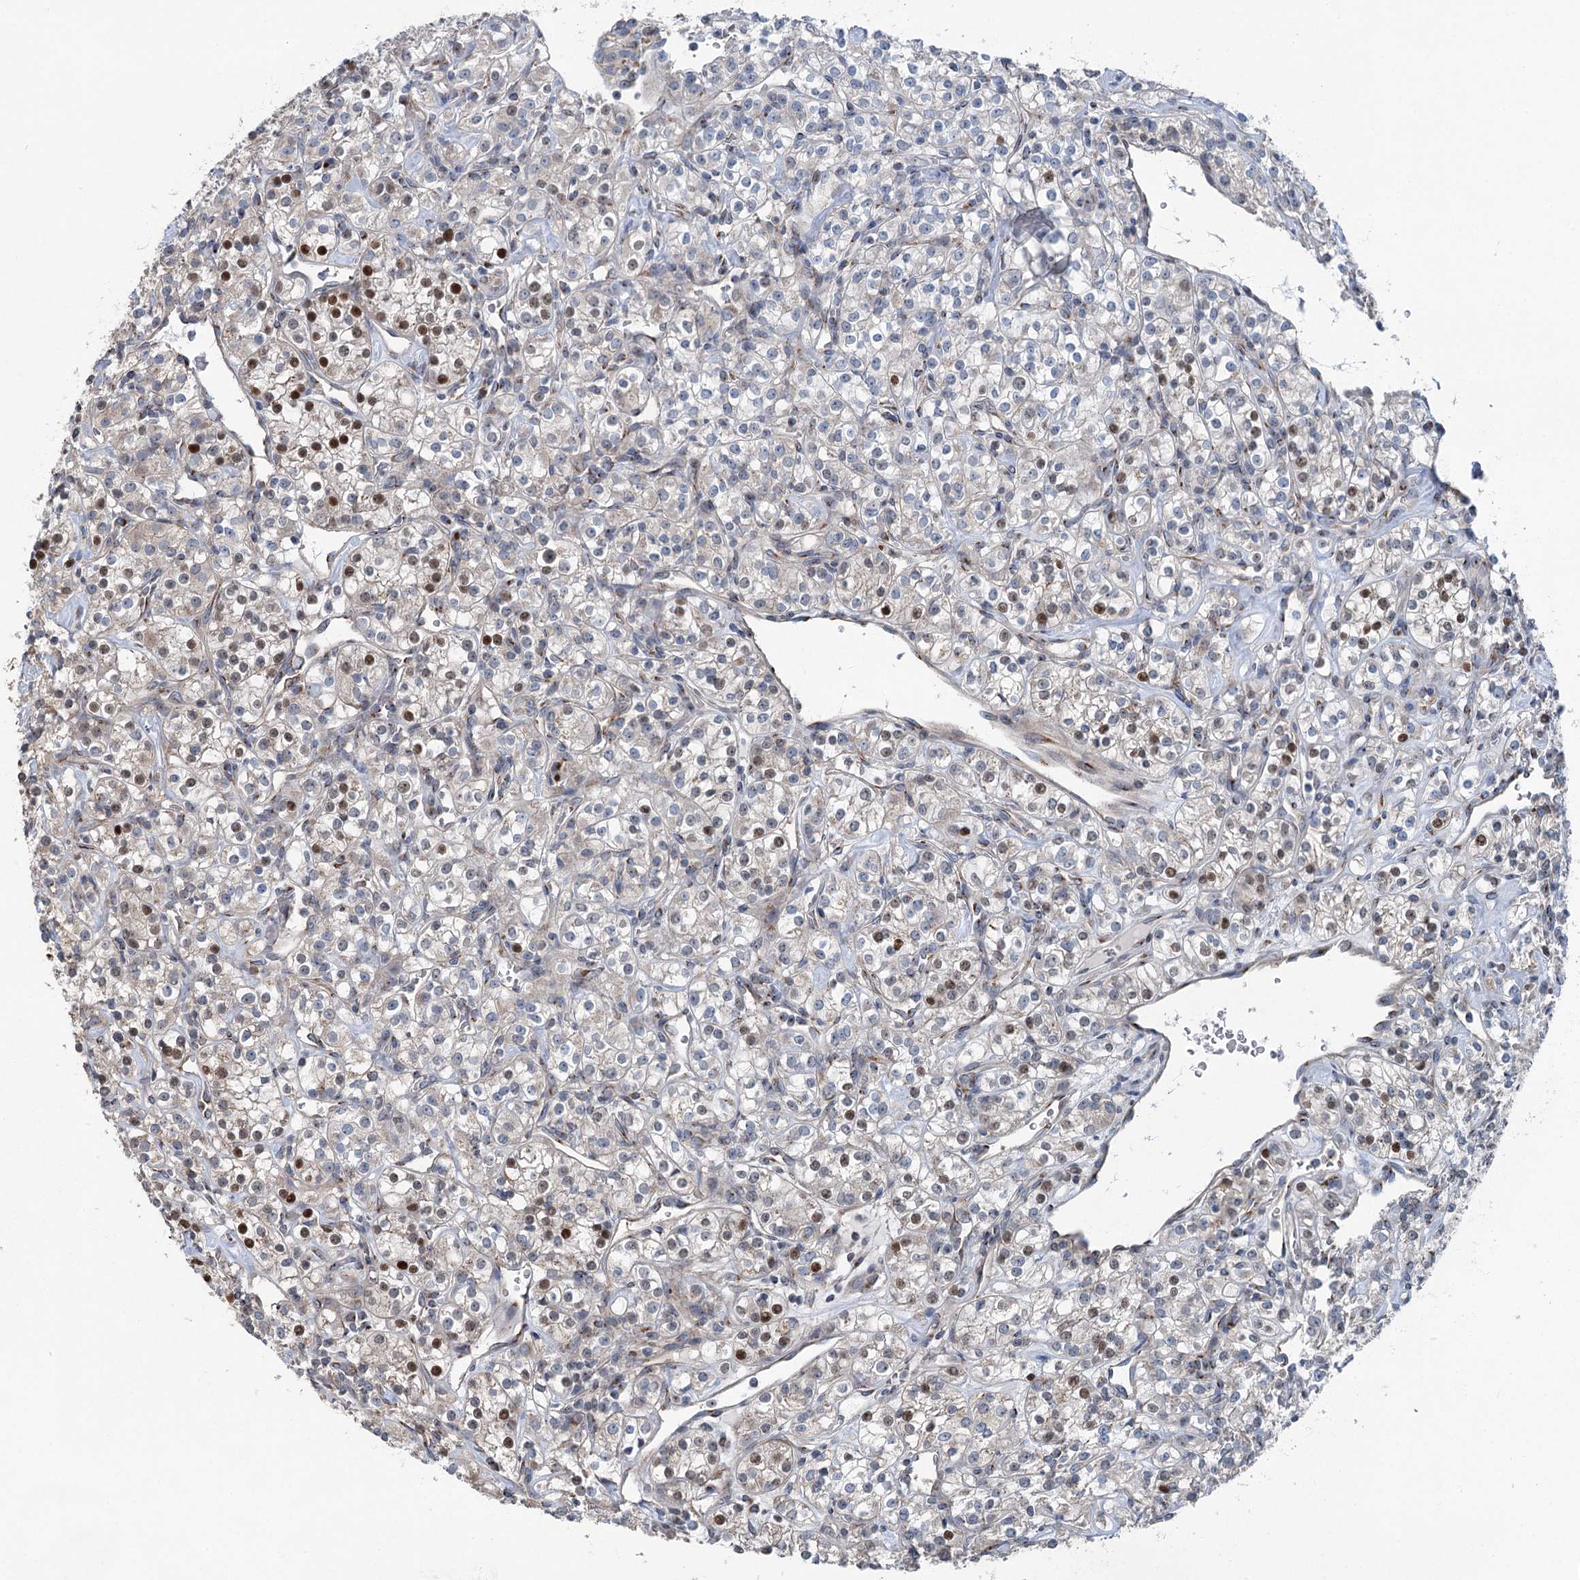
{"staining": {"intensity": "moderate", "quantity": "<25%", "location": "nuclear"}, "tissue": "renal cancer", "cell_type": "Tumor cells", "image_type": "cancer", "snomed": [{"axis": "morphology", "description": "Adenocarcinoma, NOS"}, {"axis": "topography", "description": "Kidney"}], "caption": "Moderate nuclear protein positivity is present in about <25% of tumor cells in renal cancer.", "gene": "ITIH5", "patient": {"sex": "male", "age": 77}}